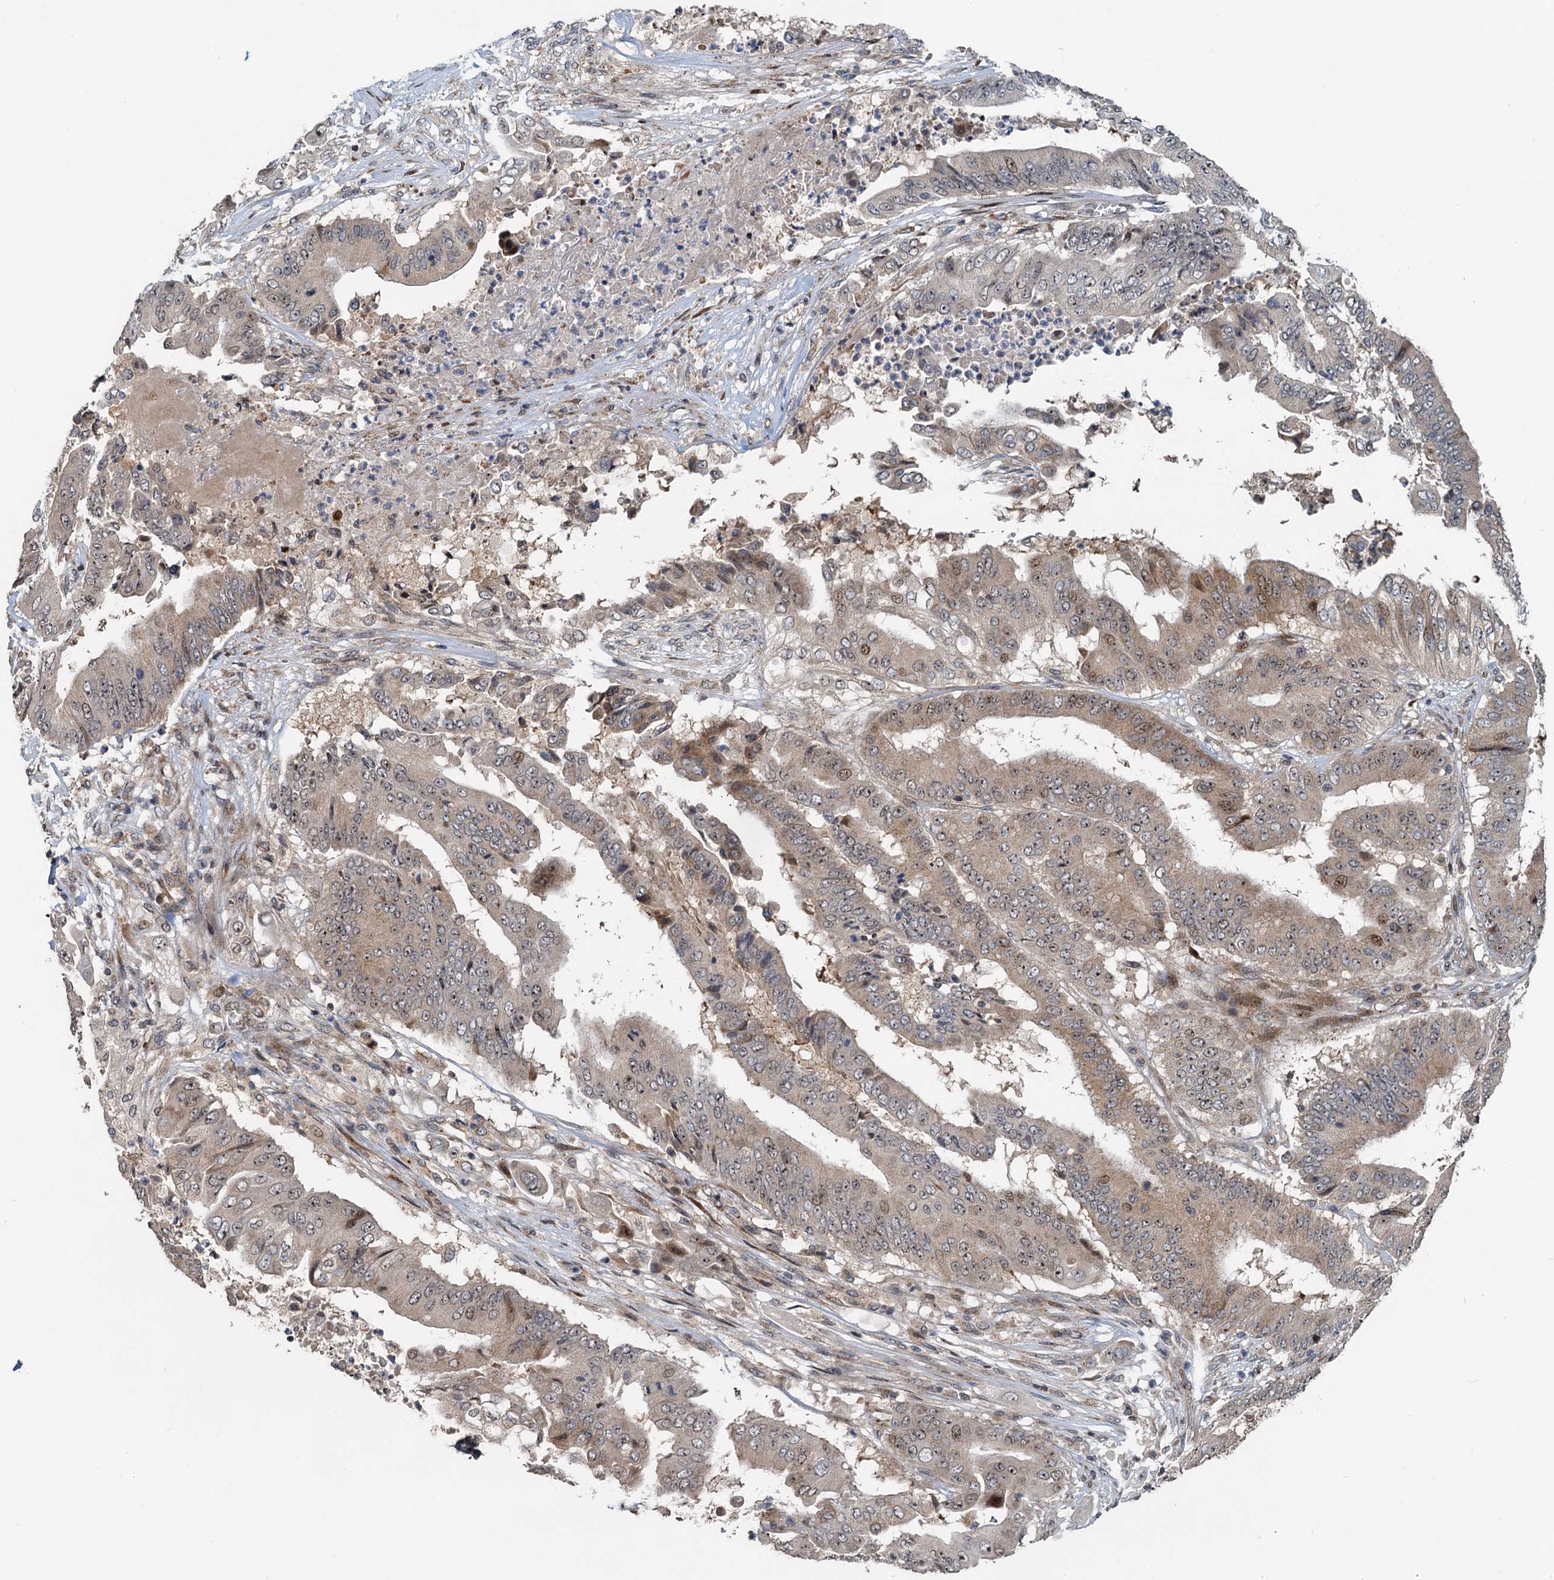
{"staining": {"intensity": "moderate", "quantity": "<25%", "location": "nuclear"}, "tissue": "pancreatic cancer", "cell_type": "Tumor cells", "image_type": "cancer", "snomed": [{"axis": "morphology", "description": "Adenocarcinoma, NOS"}, {"axis": "topography", "description": "Pancreas"}], "caption": "A brown stain shows moderate nuclear staining of a protein in pancreatic cancer tumor cells. (DAB IHC, brown staining for protein, blue staining for nuclei).", "gene": "CEP68", "patient": {"sex": "female", "age": 77}}